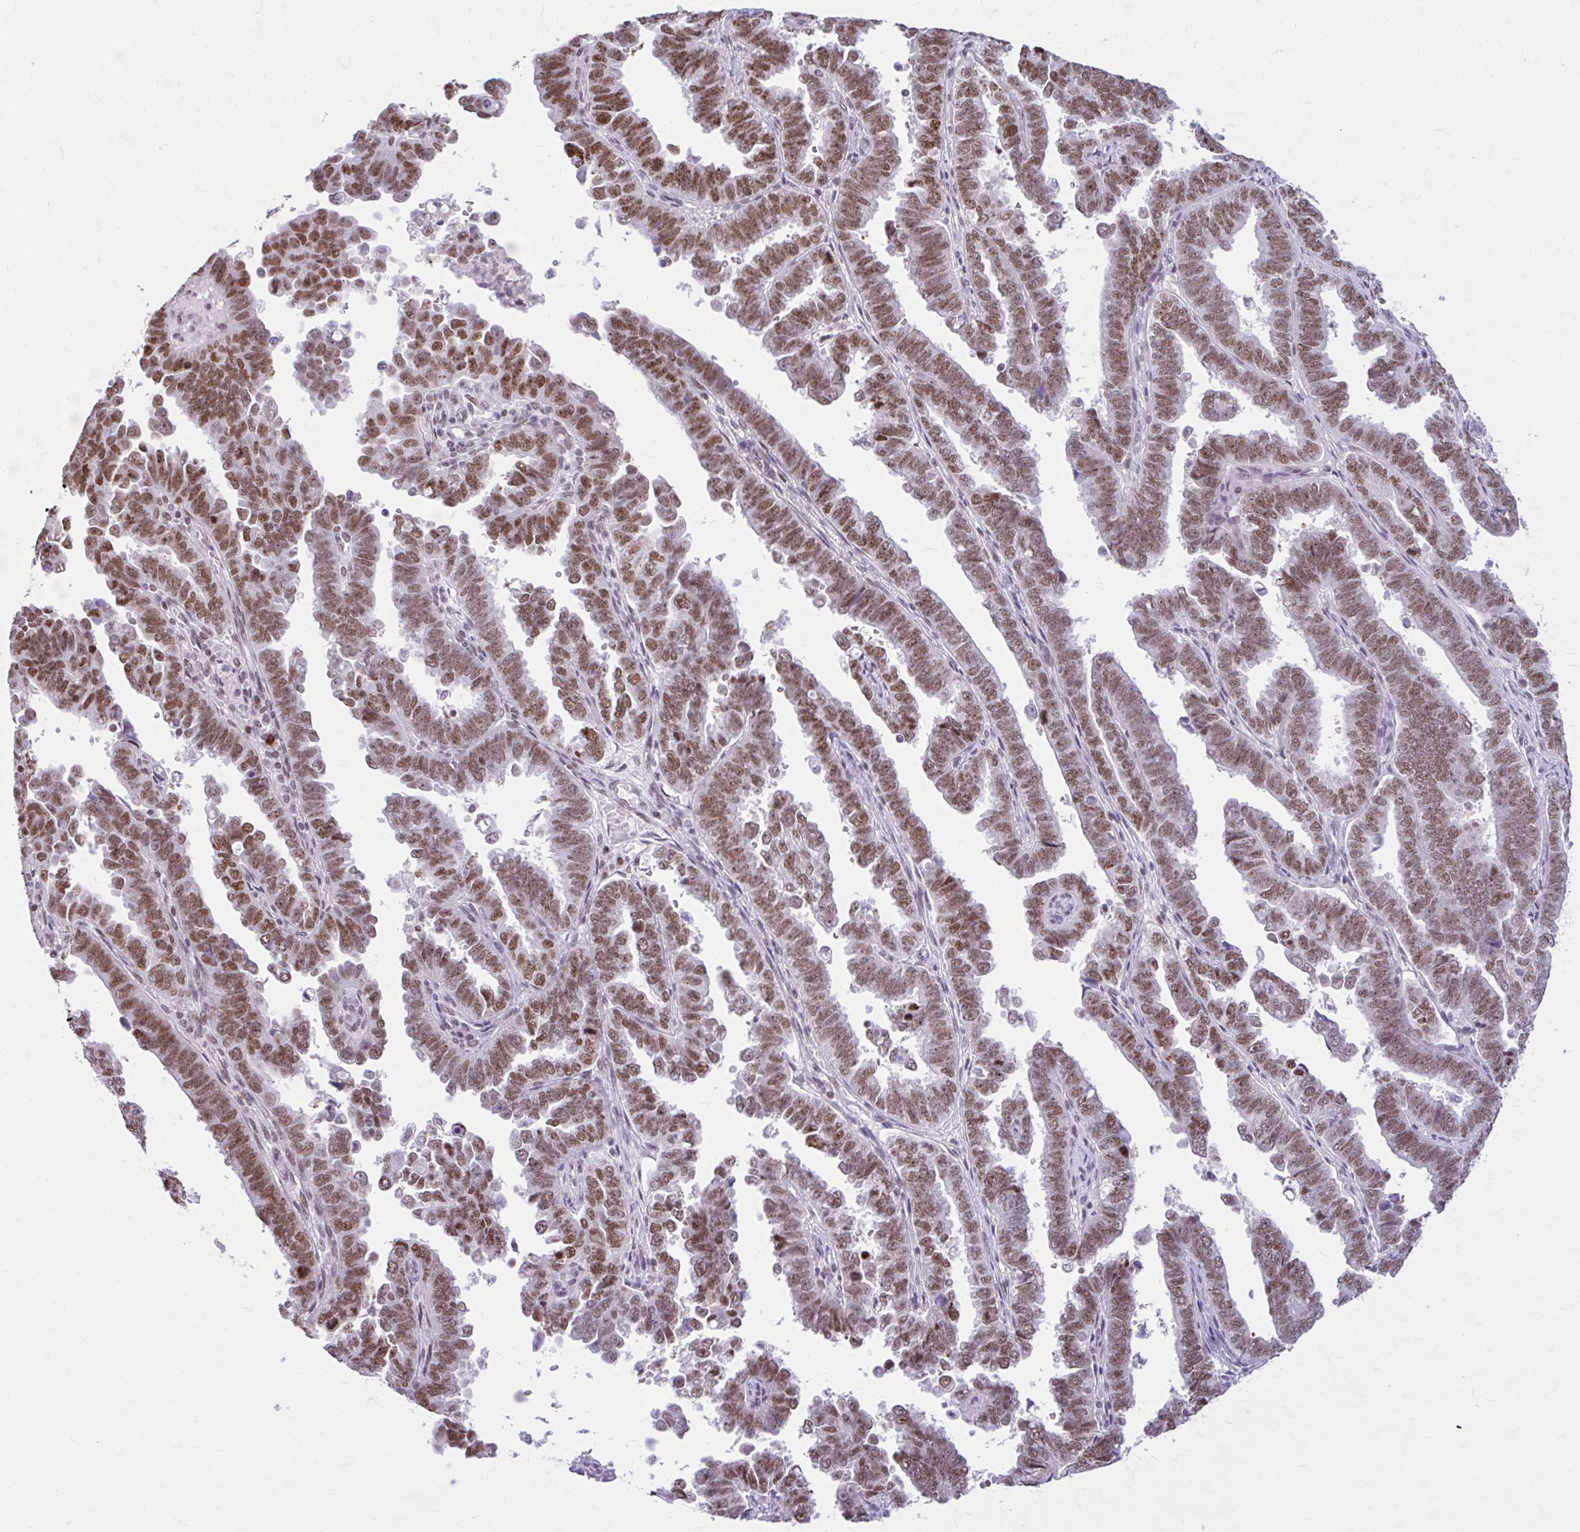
{"staining": {"intensity": "moderate", "quantity": ">75%", "location": "nuclear"}, "tissue": "endometrial cancer", "cell_type": "Tumor cells", "image_type": "cancer", "snomed": [{"axis": "morphology", "description": "Adenocarcinoma, NOS"}, {"axis": "topography", "description": "Endometrium"}], "caption": "Protein staining displays moderate nuclear positivity in about >75% of tumor cells in endometrial cancer. The staining is performed using DAB brown chromogen to label protein expression. The nuclei are counter-stained blue using hematoxylin.", "gene": "PABIR1", "patient": {"sex": "female", "age": 75}}